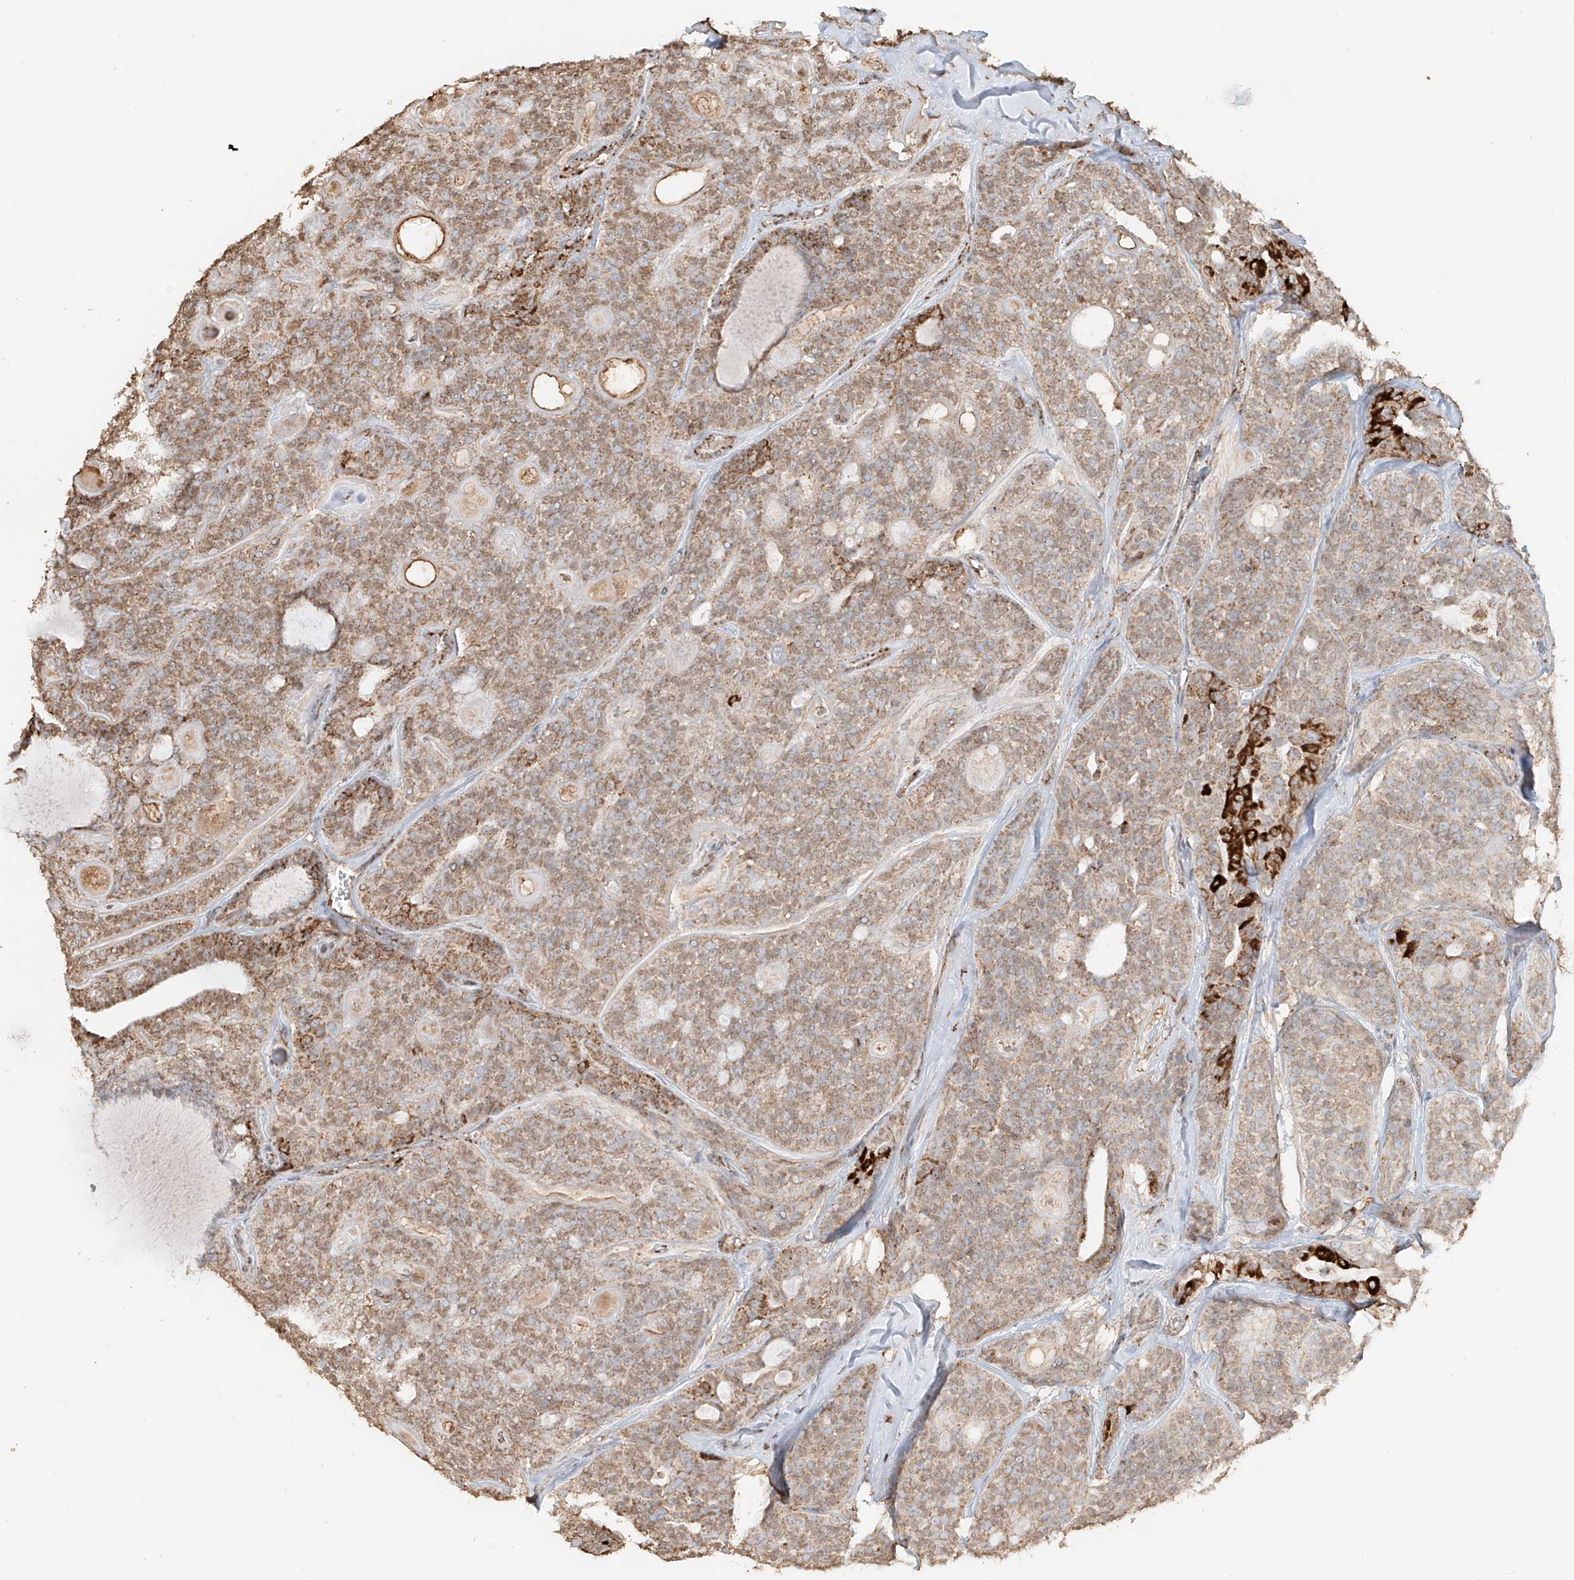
{"staining": {"intensity": "moderate", "quantity": ">75%", "location": "cytoplasmic/membranous"}, "tissue": "head and neck cancer", "cell_type": "Tumor cells", "image_type": "cancer", "snomed": [{"axis": "morphology", "description": "Adenocarcinoma, NOS"}, {"axis": "topography", "description": "Head-Neck"}], "caption": "Immunohistochemical staining of adenocarcinoma (head and neck) displays medium levels of moderate cytoplasmic/membranous protein expression in approximately >75% of tumor cells.", "gene": "MIPEP", "patient": {"sex": "male", "age": 66}}